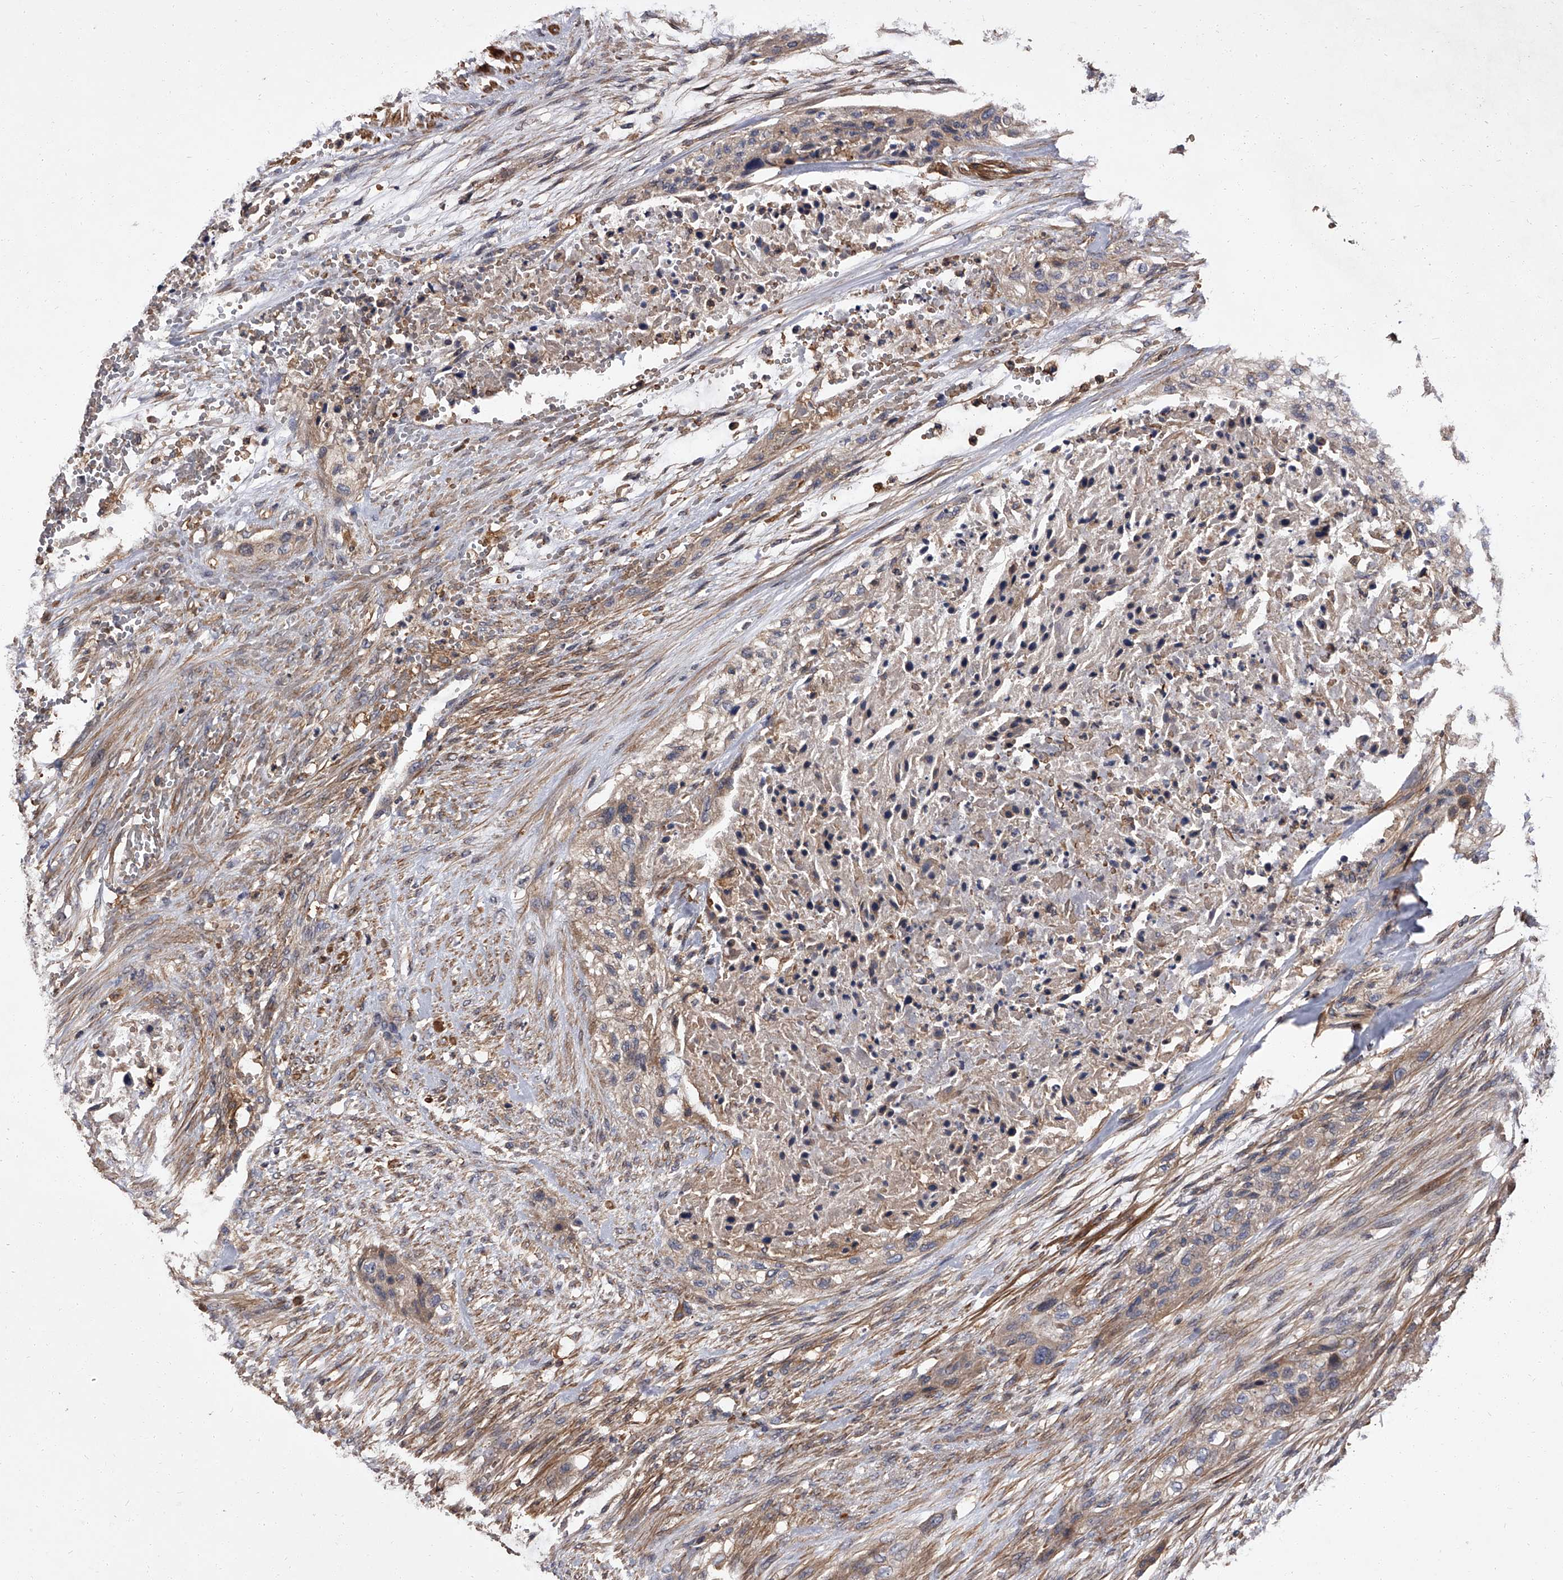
{"staining": {"intensity": "weak", "quantity": "25%-75%", "location": "cytoplasmic/membranous"}, "tissue": "urothelial cancer", "cell_type": "Tumor cells", "image_type": "cancer", "snomed": [{"axis": "morphology", "description": "Urothelial carcinoma, High grade"}, {"axis": "topography", "description": "Urinary bladder"}], "caption": "A brown stain shows weak cytoplasmic/membranous expression of a protein in human urothelial carcinoma (high-grade) tumor cells. The protein is stained brown, and the nuclei are stained in blue (DAB (3,3'-diaminobenzidine) IHC with brightfield microscopy, high magnification).", "gene": "STK36", "patient": {"sex": "male", "age": 35}}